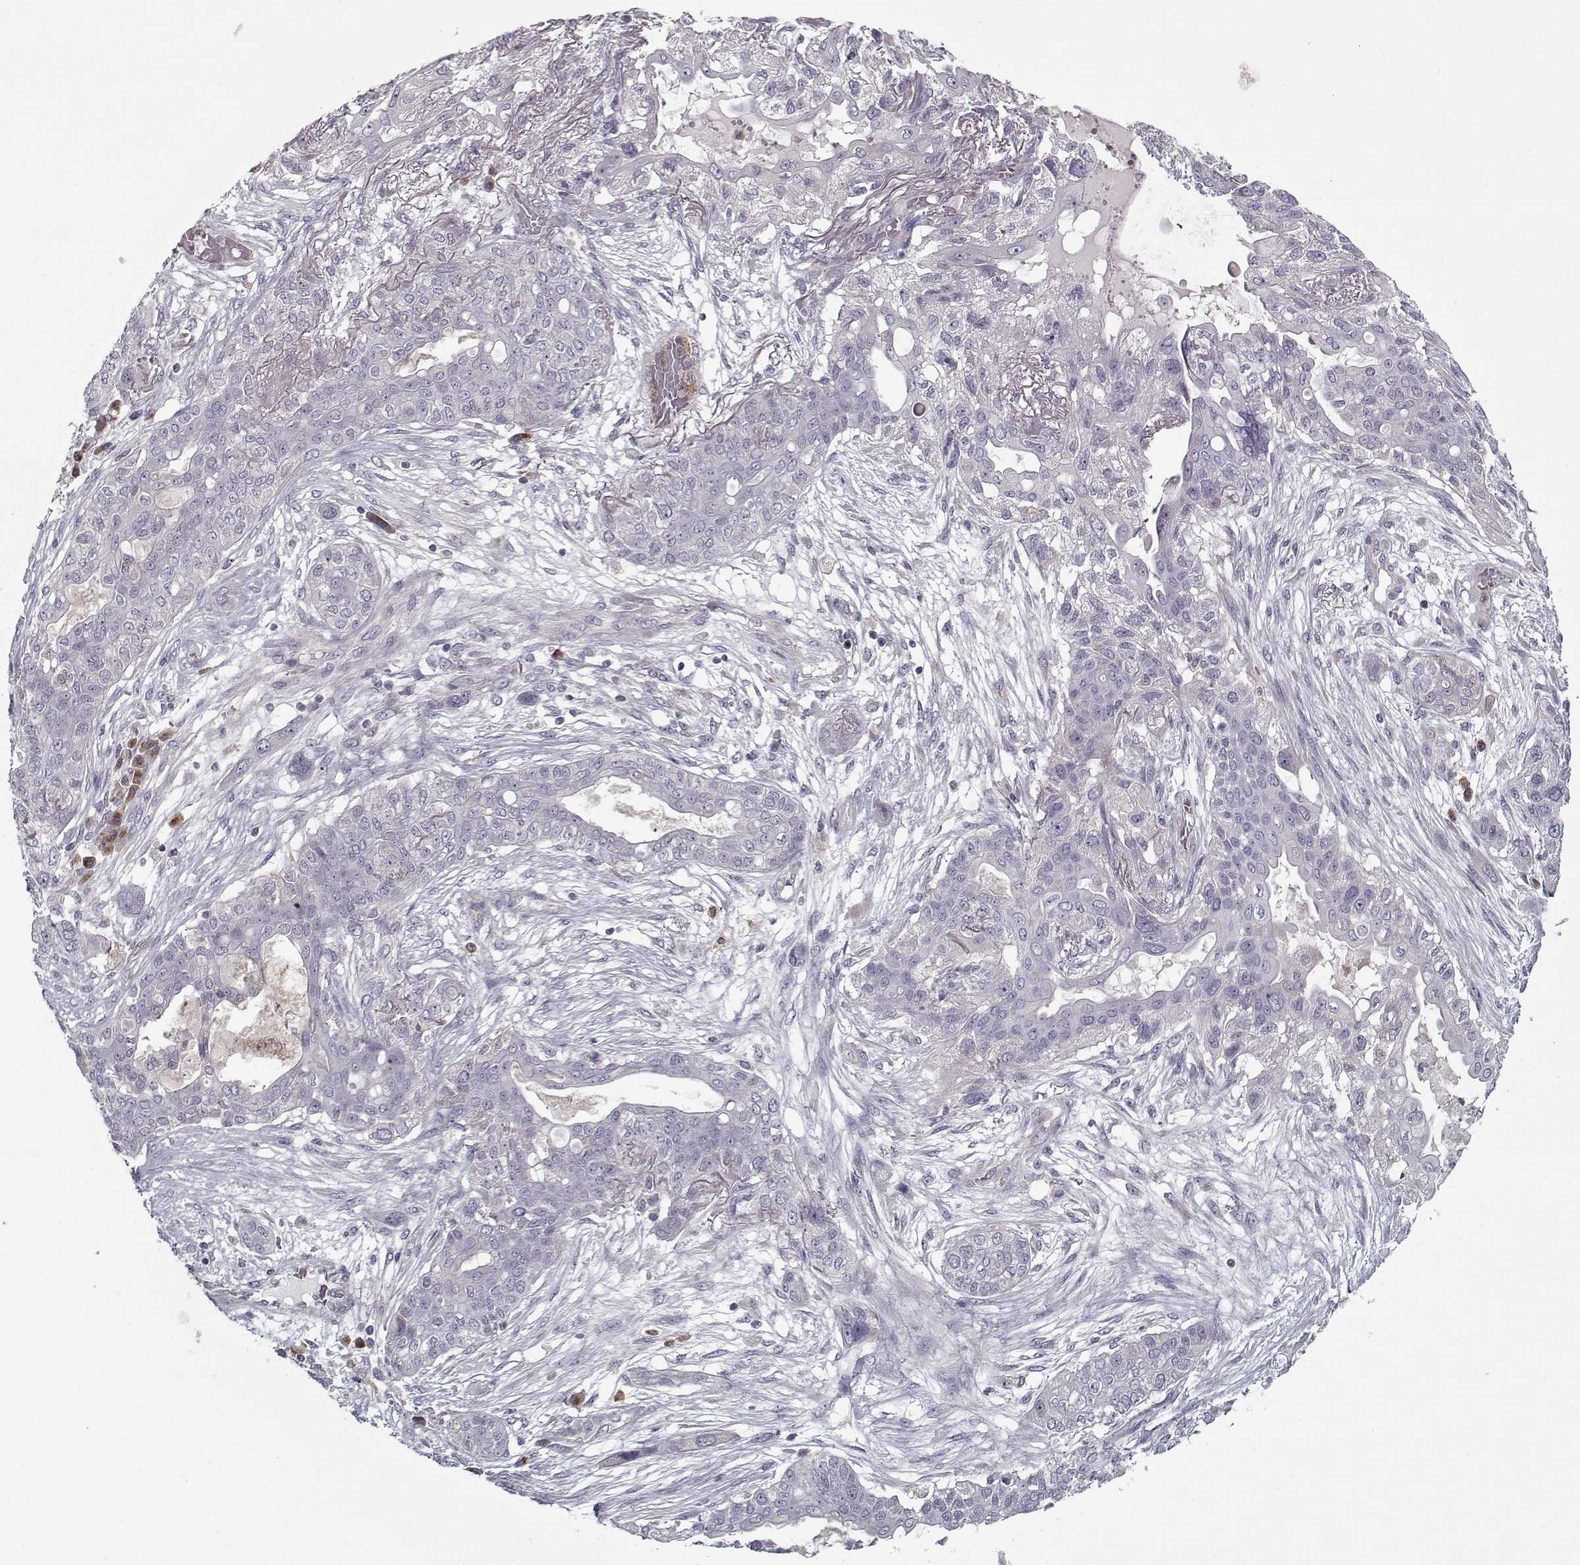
{"staining": {"intensity": "negative", "quantity": "none", "location": "none"}, "tissue": "lung cancer", "cell_type": "Tumor cells", "image_type": "cancer", "snomed": [{"axis": "morphology", "description": "Squamous cell carcinoma, NOS"}, {"axis": "topography", "description": "Lung"}], "caption": "Lung cancer was stained to show a protein in brown. There is no significant staining in tumor cells. (Brightfield microscopy of DAB (3,3'-diaminobenzidine) immunohistochemistry (IHC) at high magnification).", "gene": "UNC13D", "patient": {"sex": "female", "age": 70}}